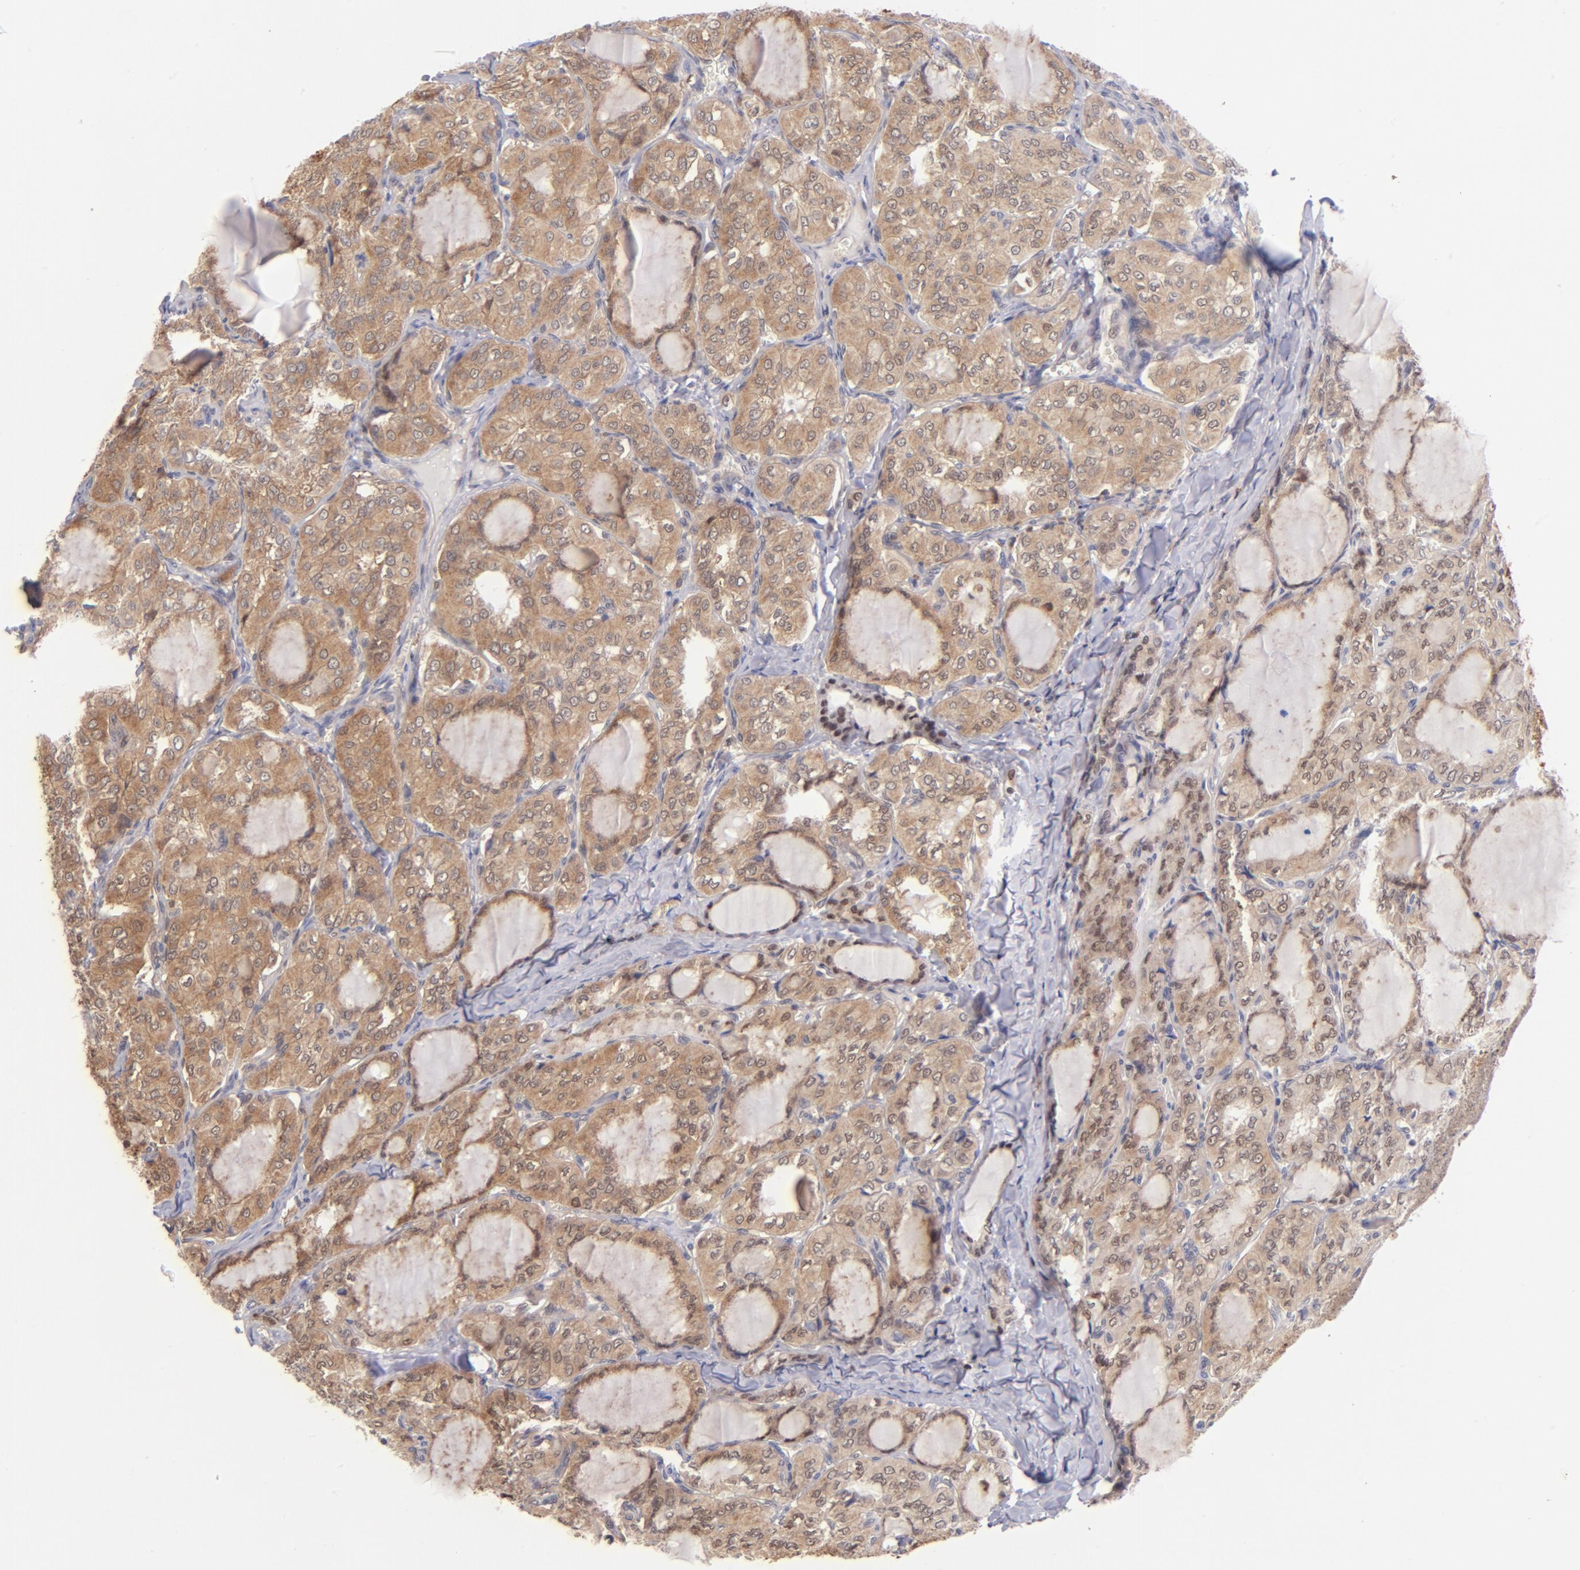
{"staining": {"intensity": "moderate", "quantity": ">75%", "location": "cytoplasmic/membranous"}, "tissue": "thyroid cancer", "cell_type": "Tumor cells", "image_type": "cancer", "snomed": [{"axis": "morphology", "description": "Papillary adenocarcinoma, NOS"}, {"axis": "topography", "description": "Thyroid gland"}], "caption": "Immunohistochemistry (IHC) photomicrograph of human thyroid cancer stained for a protein (brown), which reveals medium levels of moderate cytoplasmic/membranous expression in approximately >75% of tumor cells.", "gene": "YWHAB", "patient": {"sex": "male", "age": 20}}